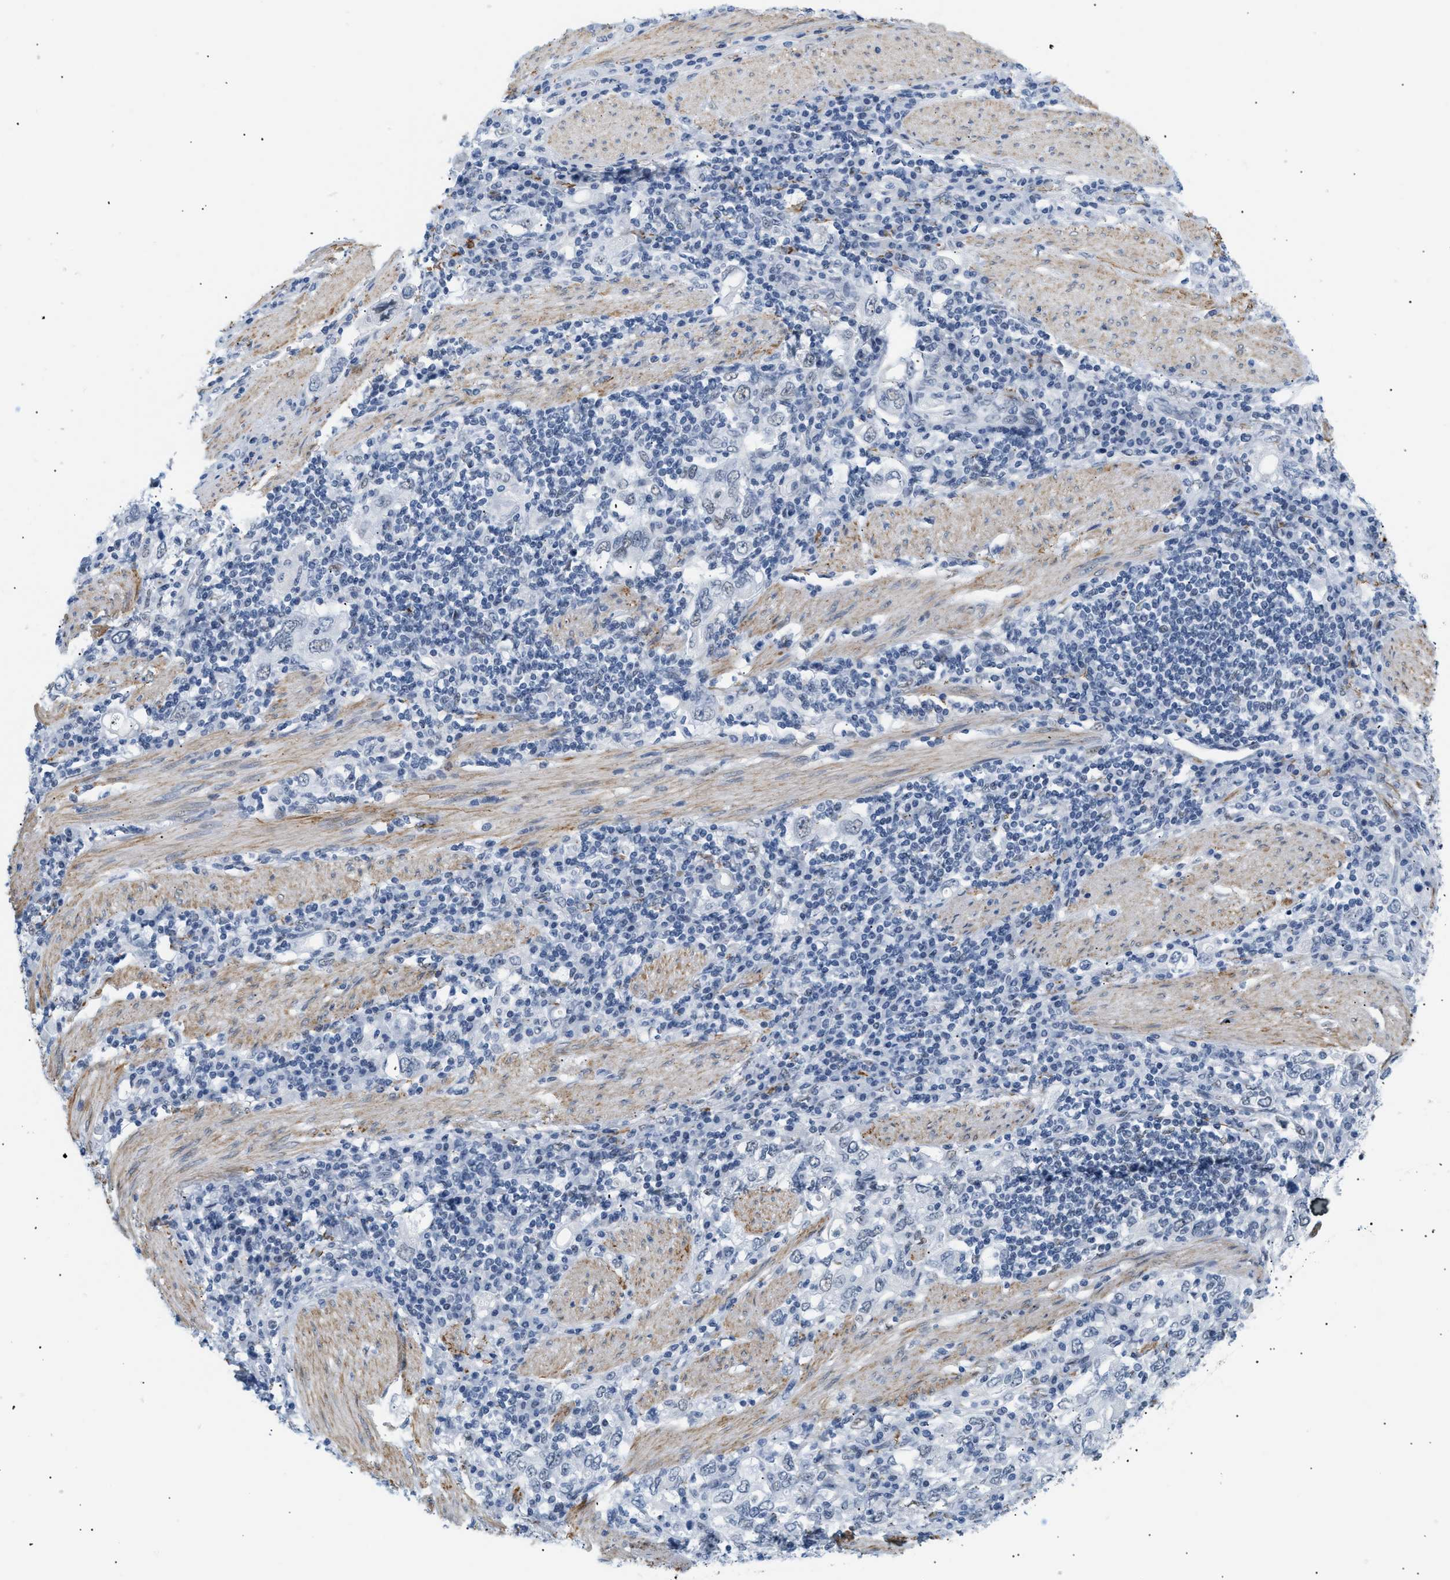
{"staining": {"intensity": "negative", "quantity": "none", "location": "none"}, "tissue": "stomach cancer", "cell_type": "Tumor cells", "image_type": "cancer", "snomed": [{"axis": "morphology", "description": "Adenocarcinoma, NOS"}, {"axis": "topography", "description": "Stomach, upper"}], "caption": "Immunohistochemistry histopathology image of neoplastic tissue: stomach adenocarcinoma stained with DAB reveals no significant protein expression in tumor cells.", "gene": "ELN", "patient": {"sex": "male", "age": 62}}